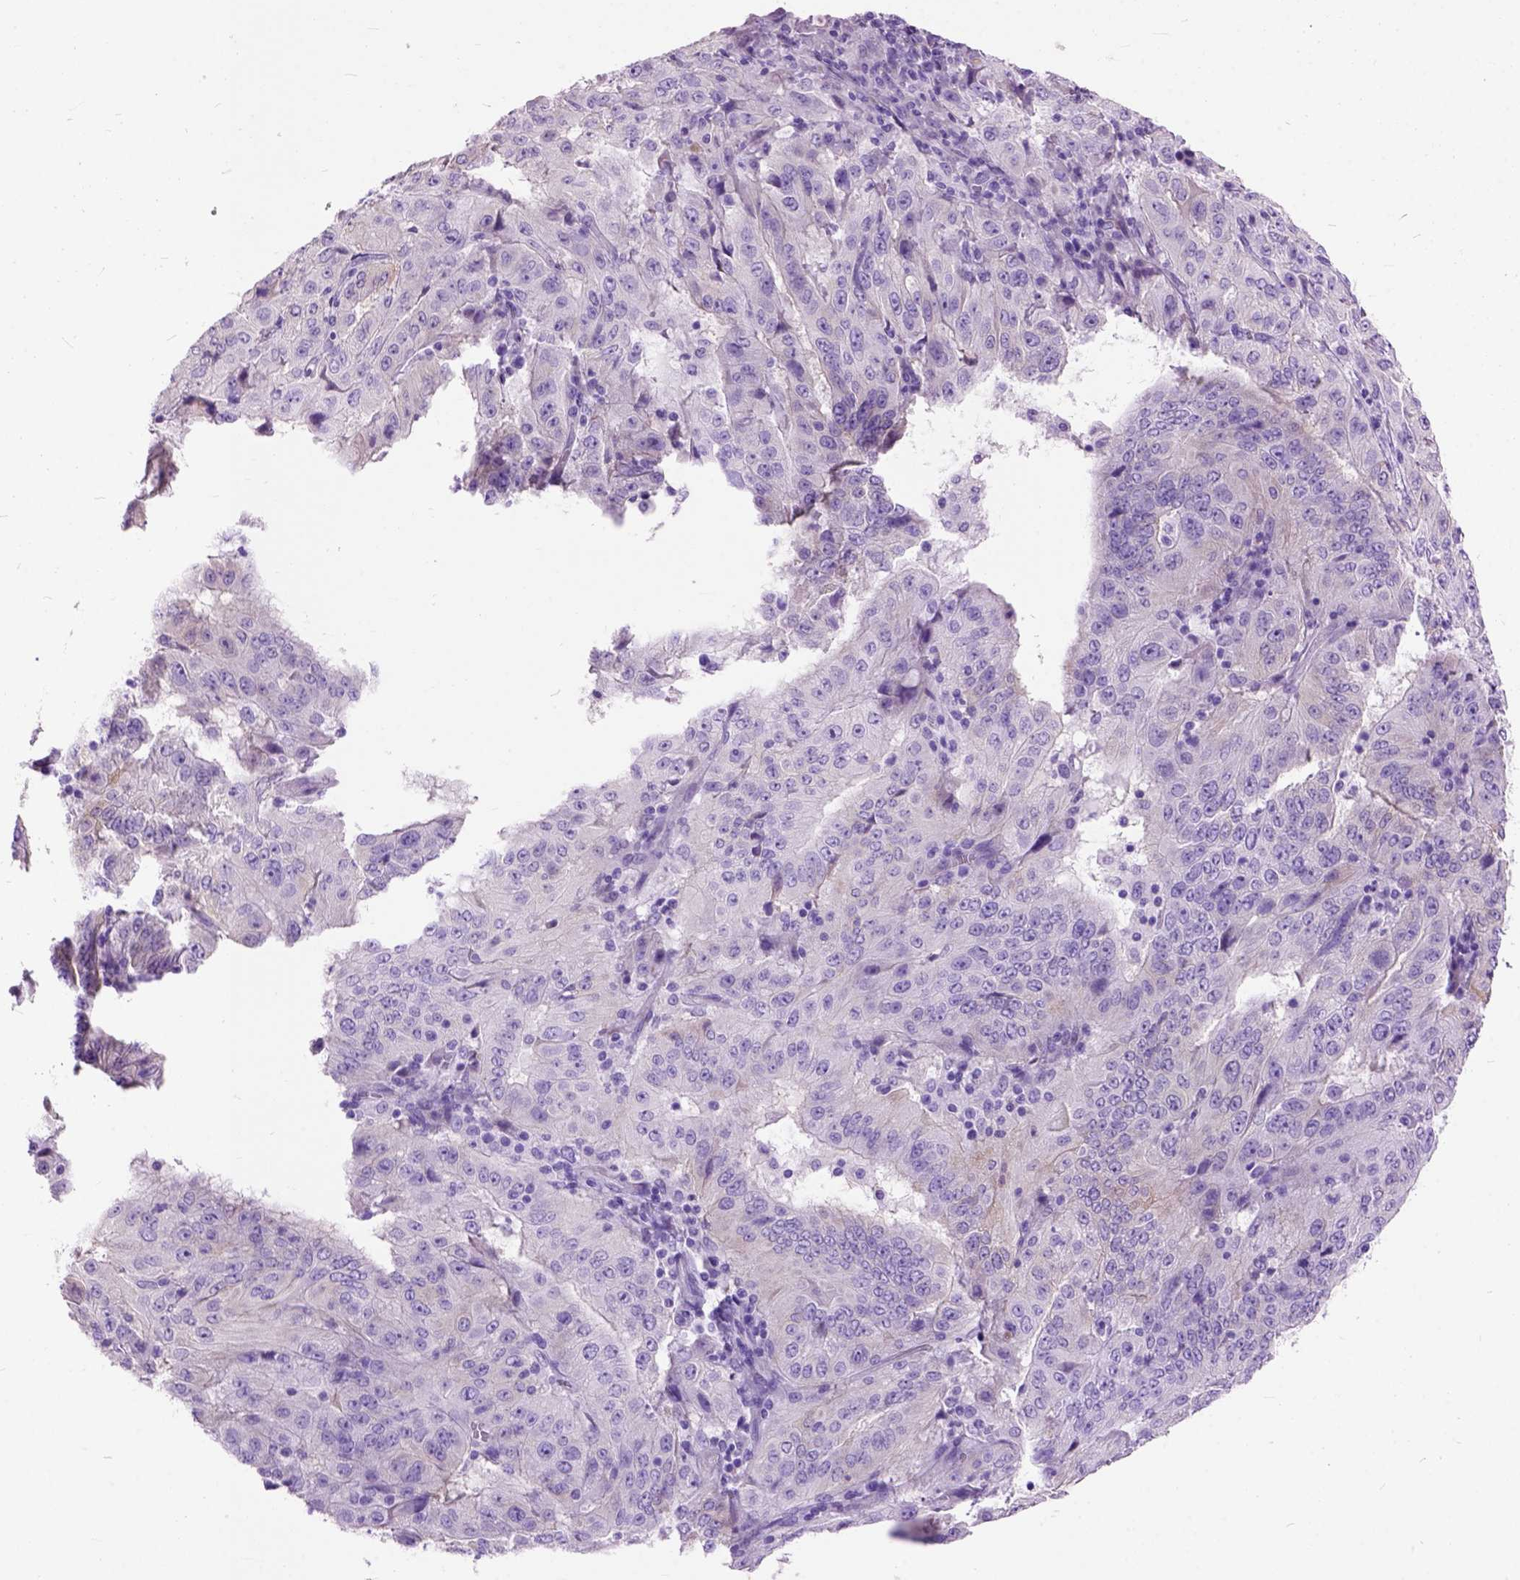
{"staining": {"intensity": "negative", "quantity": "none", "location": "none"}, "tissue": "pancreatic cancer", "cell_type": "Tumor cells", "image_type": "cancer", "snomed": [{"axis": "morphology", "description": "Adenocarcinoma, NOS"}, {"axis": "topography", "description": "Pancreas"}], "caption": "A high-resolution photomicrograph shows immunohistochemistry (IHC) staining of pancreatic adenocarcinoma, which demonstrates no significant positivity in tumor cells.", "gene": "MAPT", "patient": {"sex": "male", "age": 63}}